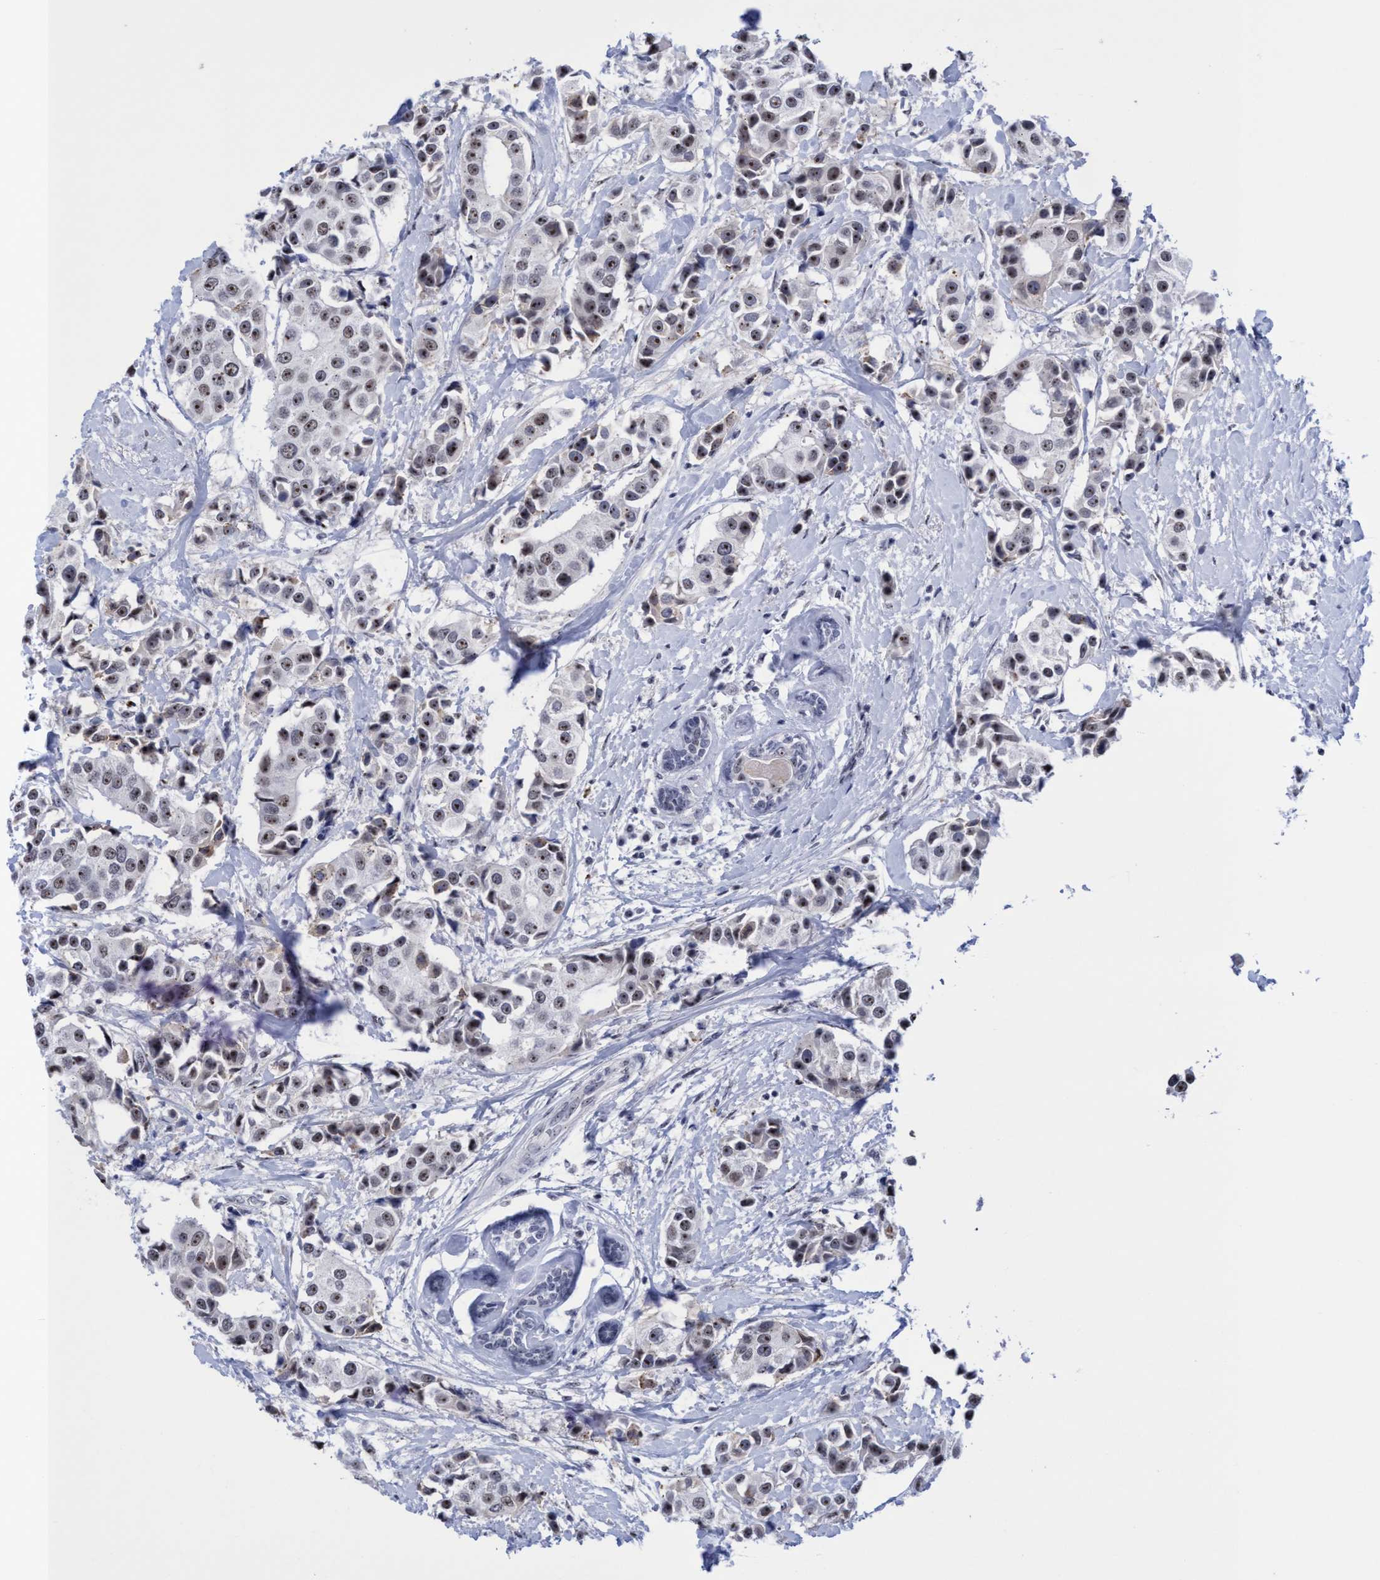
{"staining": {"intensity": "moderate", "quantity": "25%-75%", "location": "nuclear"}, "tissue": "breast cancer", "cell_type": "Tumor cells", "image_type": "cancer", "snomed": [{"axis": "morphology", "description": "Normal tissue, NOS"}, {"axis": "morphology", "description": "Duct carcinoma"}, {"axis": "topography", "description": "Breast"}], "caption": "Moderate nuclear positivity is identified in about 25%-75% of tumor cells in breast cancer.", "gene": "EFCAB10", "patient": {"sex": "female", "age": 39}}